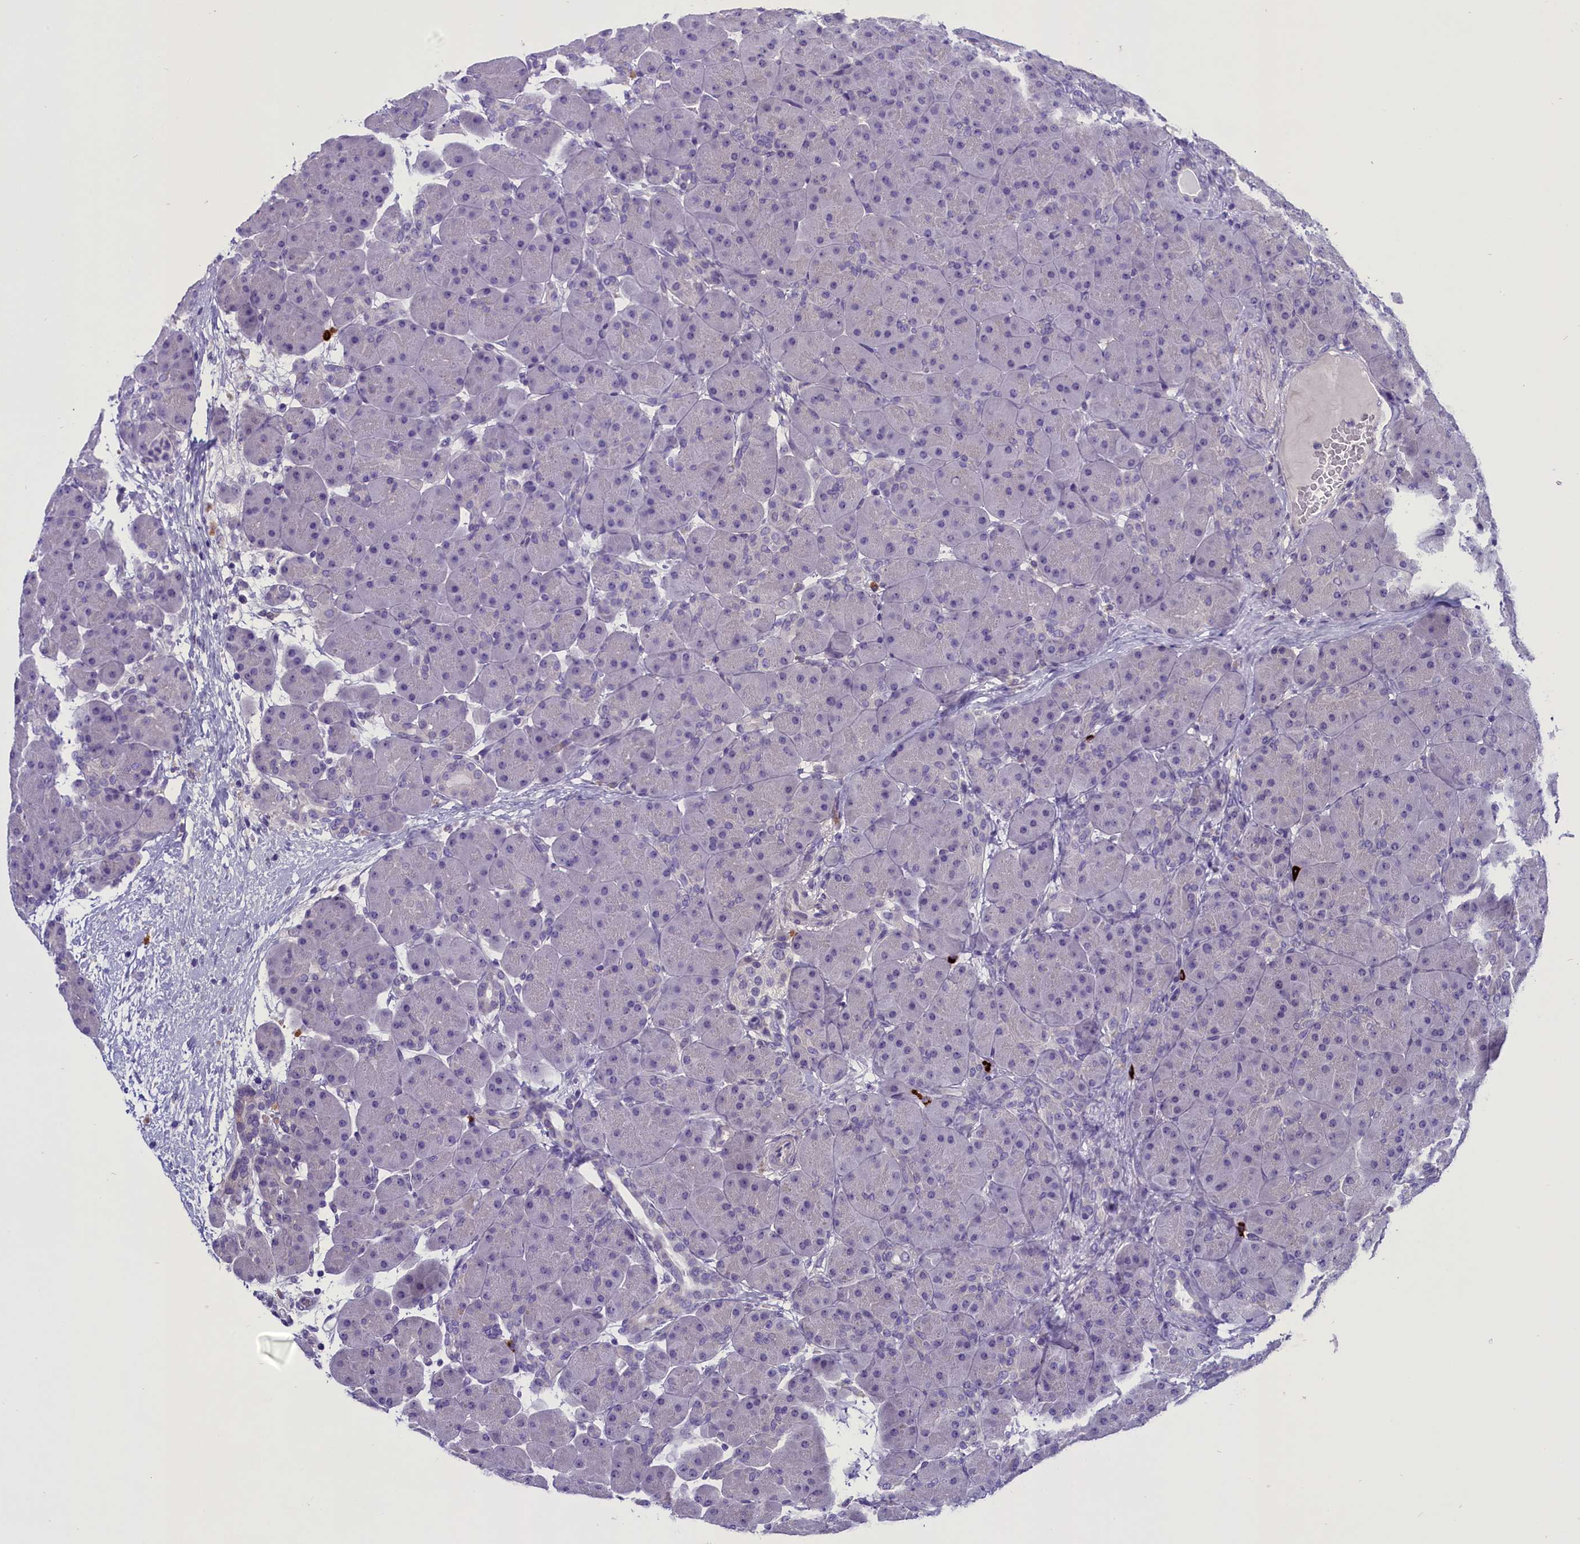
{"staining": {"intensity": "negative", "quantity": "none", "location": "none"}, "tissue": "pancreas", "cell_type": "Exocrine glandular cells", "image_type": "normal", "snomed": [{"axis": "morphology", "description": "Normal tissue, NOS"}, {"axis": "topography", "description": "Pancreas"}], "caption": "This is an immunohistochemistry (IHC) image of normal human pancreas. There is no staining in exocrine glandular cells.", "gene": "ENPP6", "patient": {"sex": "male", "age": 66}}